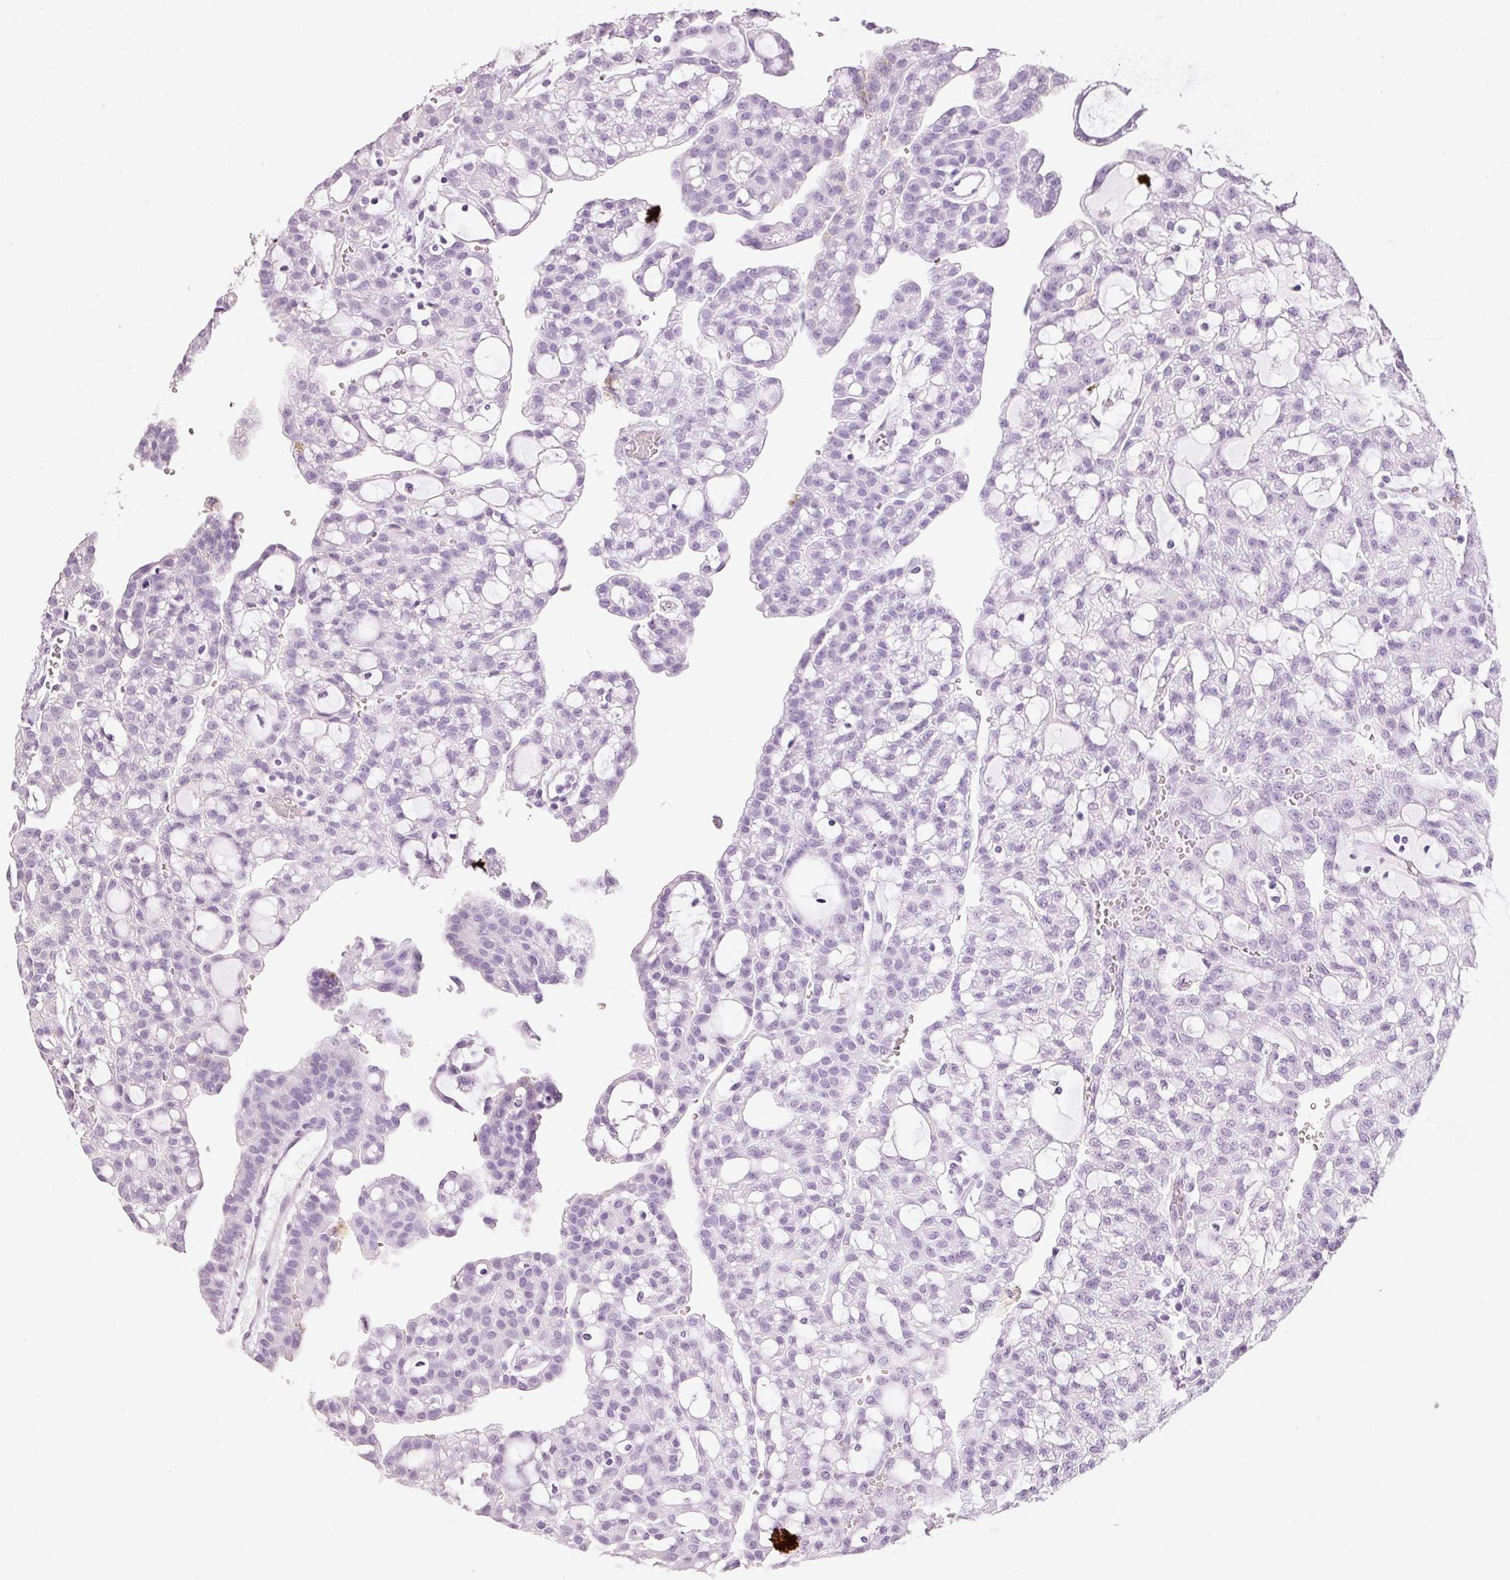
{"staining": {"intensity": "negative", "quantity": "none", "location": "none"}, "tissue": "renal cancer", "cell_type": "Tumor cells", "image_type": "cancer", "snomed": [{"axis": "morphology", "description": "Adenocarcinoma, NOS"}, {"axis": "topography", "description": "Kidney"}], "caption": "Tumor cells are negative for brown protein staining in renal adenocarcinoma. (Stains: DAB (3,3'-diaminobenzidine) IHC with hematoxylin counter stain, Microscopy: brightfield microscopy at high magnification).", "gene": "MTHFD1L", "patient": {"sex": "male", "age": 63}}